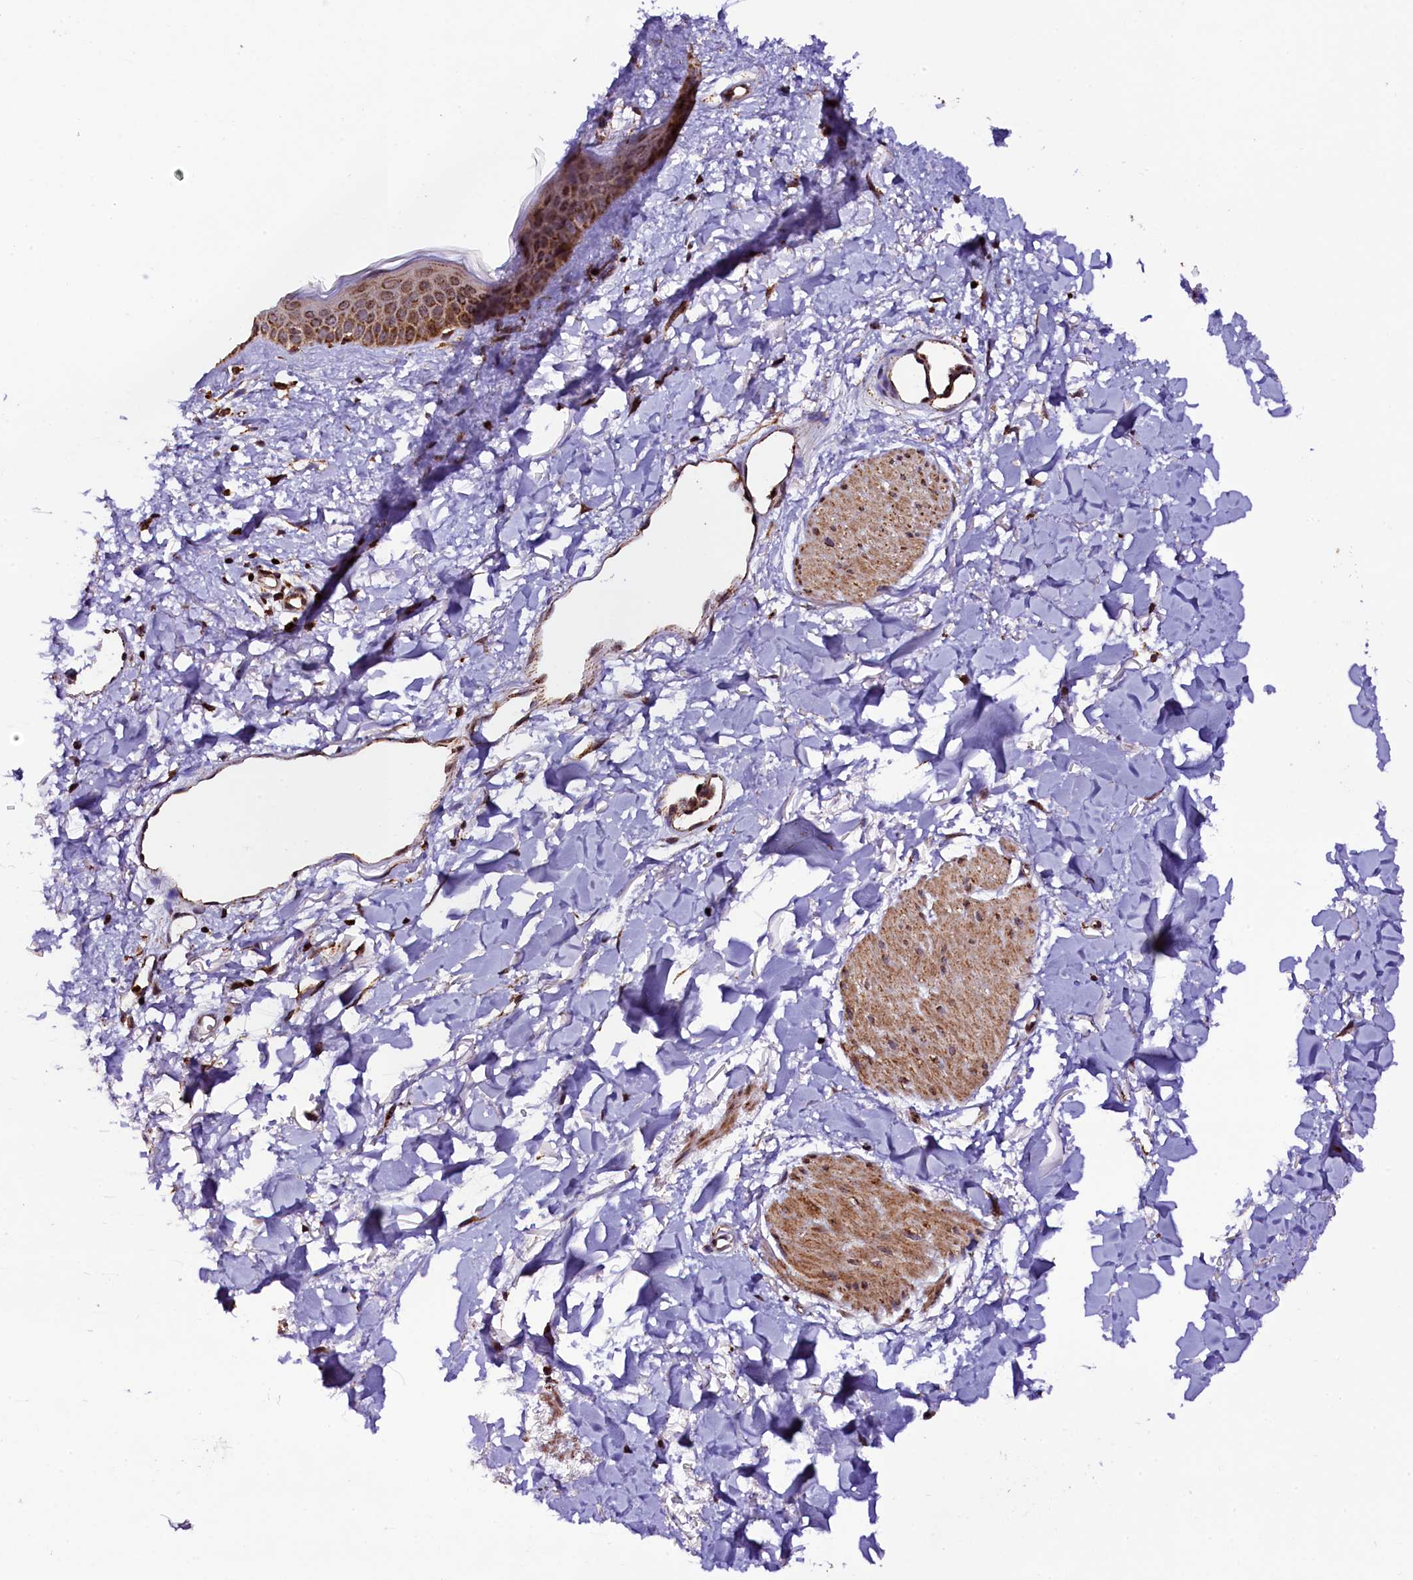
{"staining": {"intensity": "moderate", "quantity": ">75%", "location": "cytoplasmic/membranous"}, "tissue": "skin", "cell_type": "Fibroblasts", "image_type": "normal", "snomed": [{"axis": "morphology", "description": "Normal tissue, NOS"}, {"axis": "topography", "description": "Skin"}], "caption": "IHC image of benign human skin stained for a protein (brown), which reveals medium levels of moderate cytoplasmic/membranous expression in about >75% of fibroblasts.", "gene": "KLC2", "patient": {"sex": "female", "age": 58}}